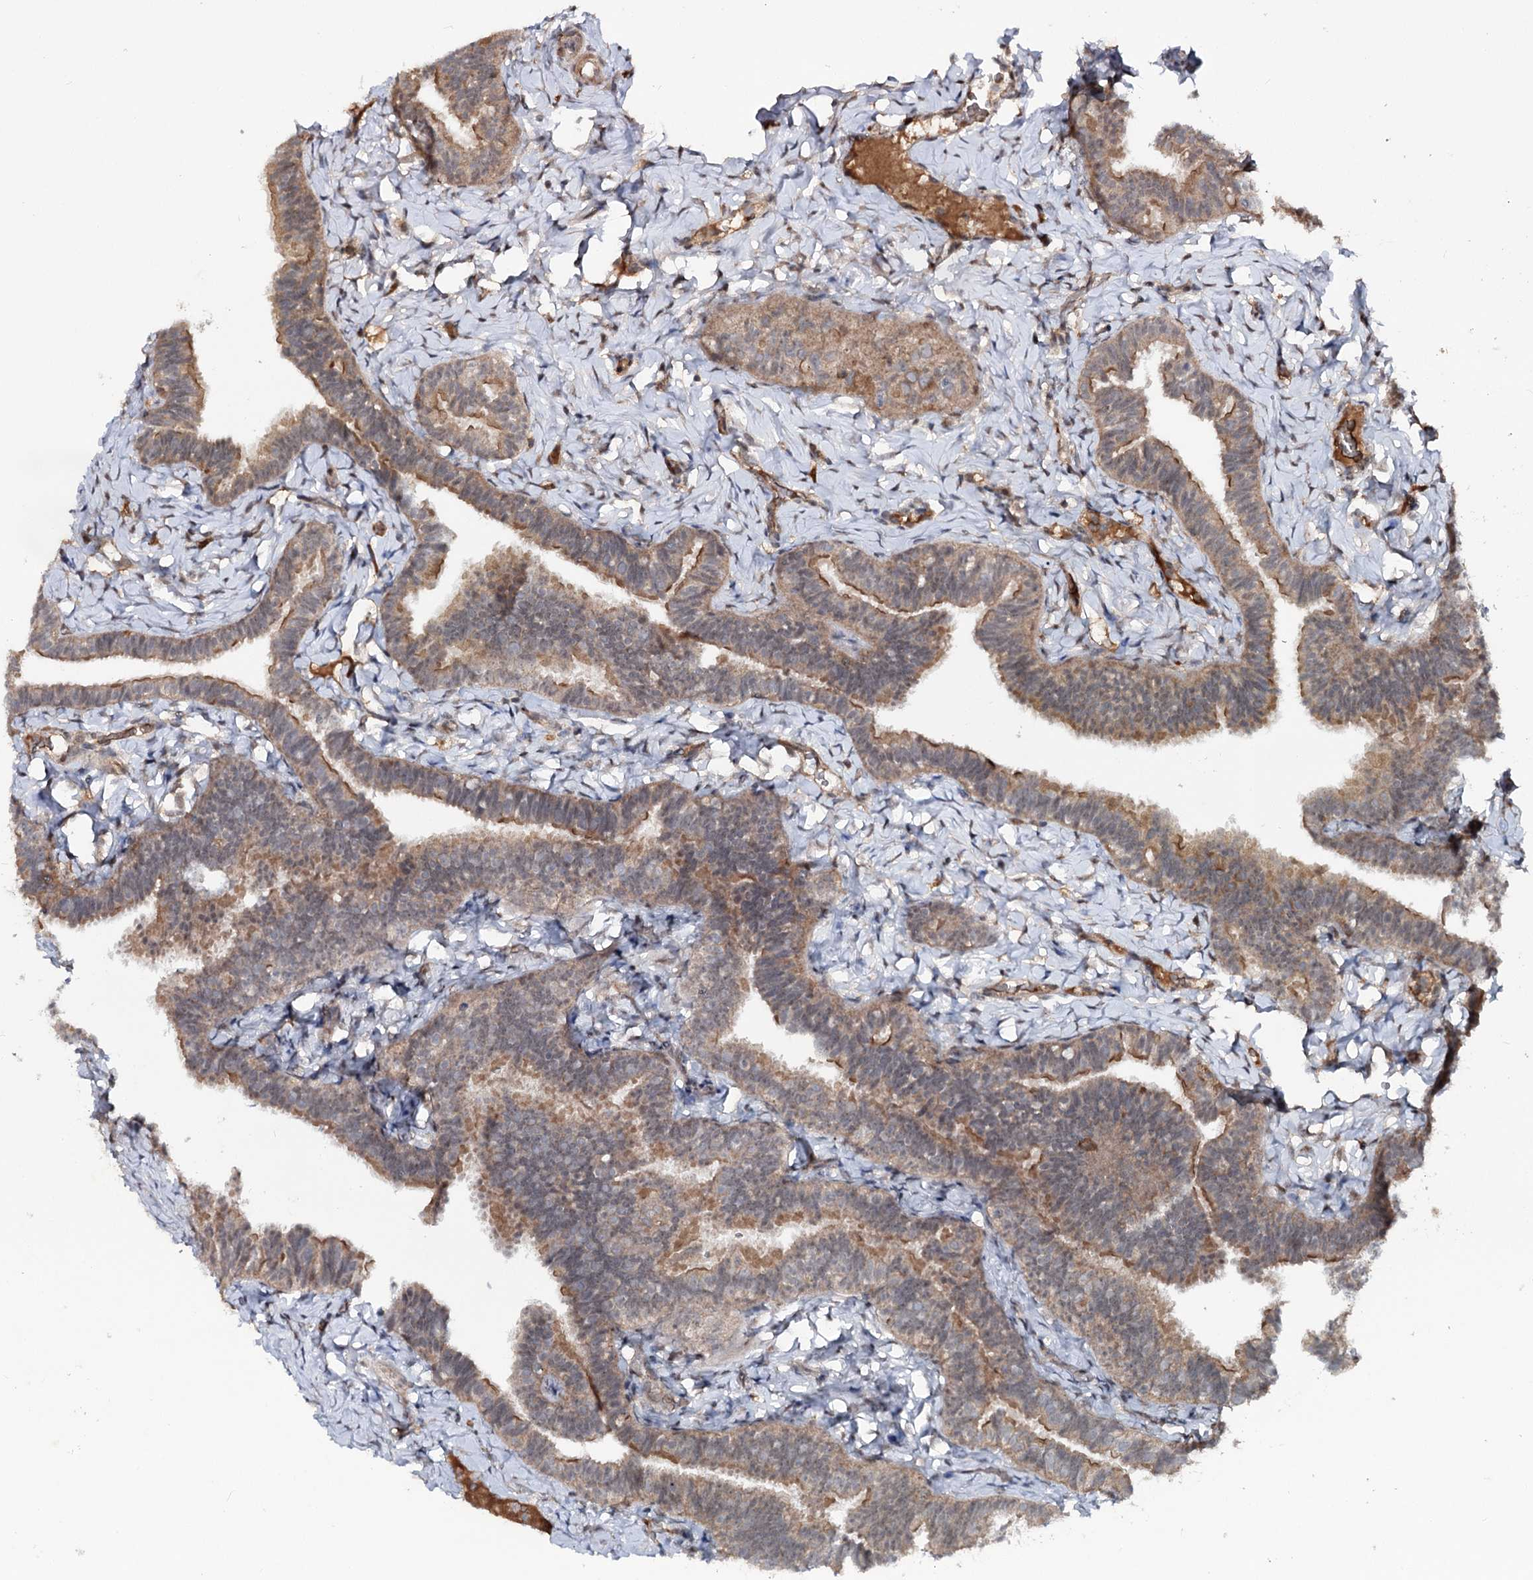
{"staining": {"intensity": "moderate", "quantity": "25%-75%", "location": "cytoplasmic/membranous"}, "tissue": "fallopian tube", "cell_type": "Glandular cells", "image_type": "normal", "snomed": [{"axis": "morphology", "description": "Normal tissue, NOS"}, {"axis": "topography", "description": "Fallopian tube"}], "caption": "Fallopian tube was stained to show a protein in brown. There is medium levels of moderate cytoplasmic/membranous positivity in approximately 25%-75% of glandular cells. (DAB = brown stain, brightfield microscopy at high magnification).", "gene": "MSANTD2", "patient": {"sex": "female", "age": 65}}